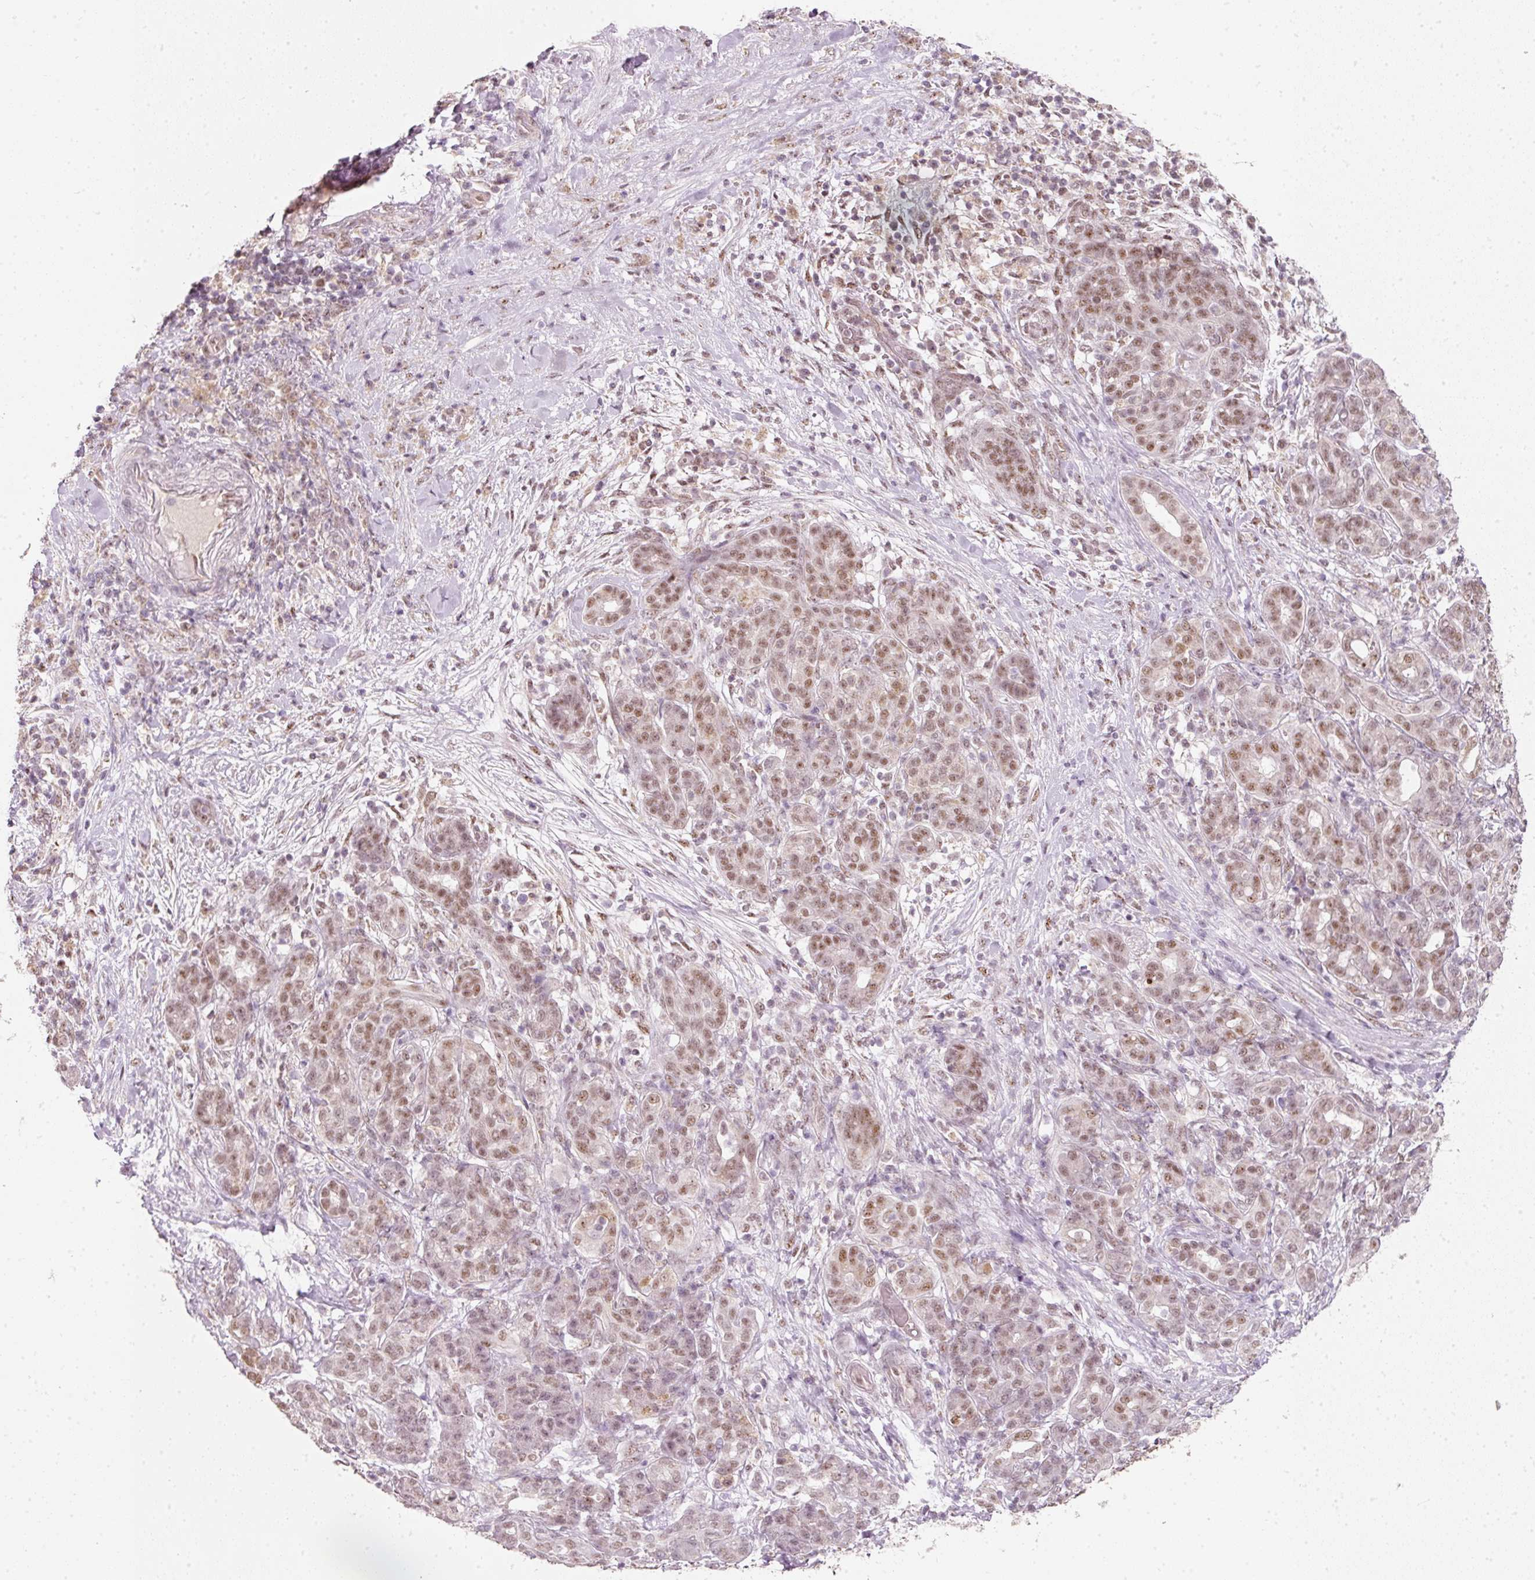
{"staining": {"intensity": "moderate", "quantity": ">75%", "location": "nuclear"}, "tissue": "pancreatic cancer", "cell_type": "Tumor cells", "image_type": "cancer", "snomed": [{"axis": "morphology", "description": "Adenocarcinoma, NOS"}, {"axis": "topography", "description": "Pancreas"}], "caption": "Pancreatic cancer (adenocarcinoma) stained with a brown dye shows moderate nuclear positive positivity in about >75% of tumor cells.", "gene": "FSTL3", "patient": {"sex": "male", "age": 44}}